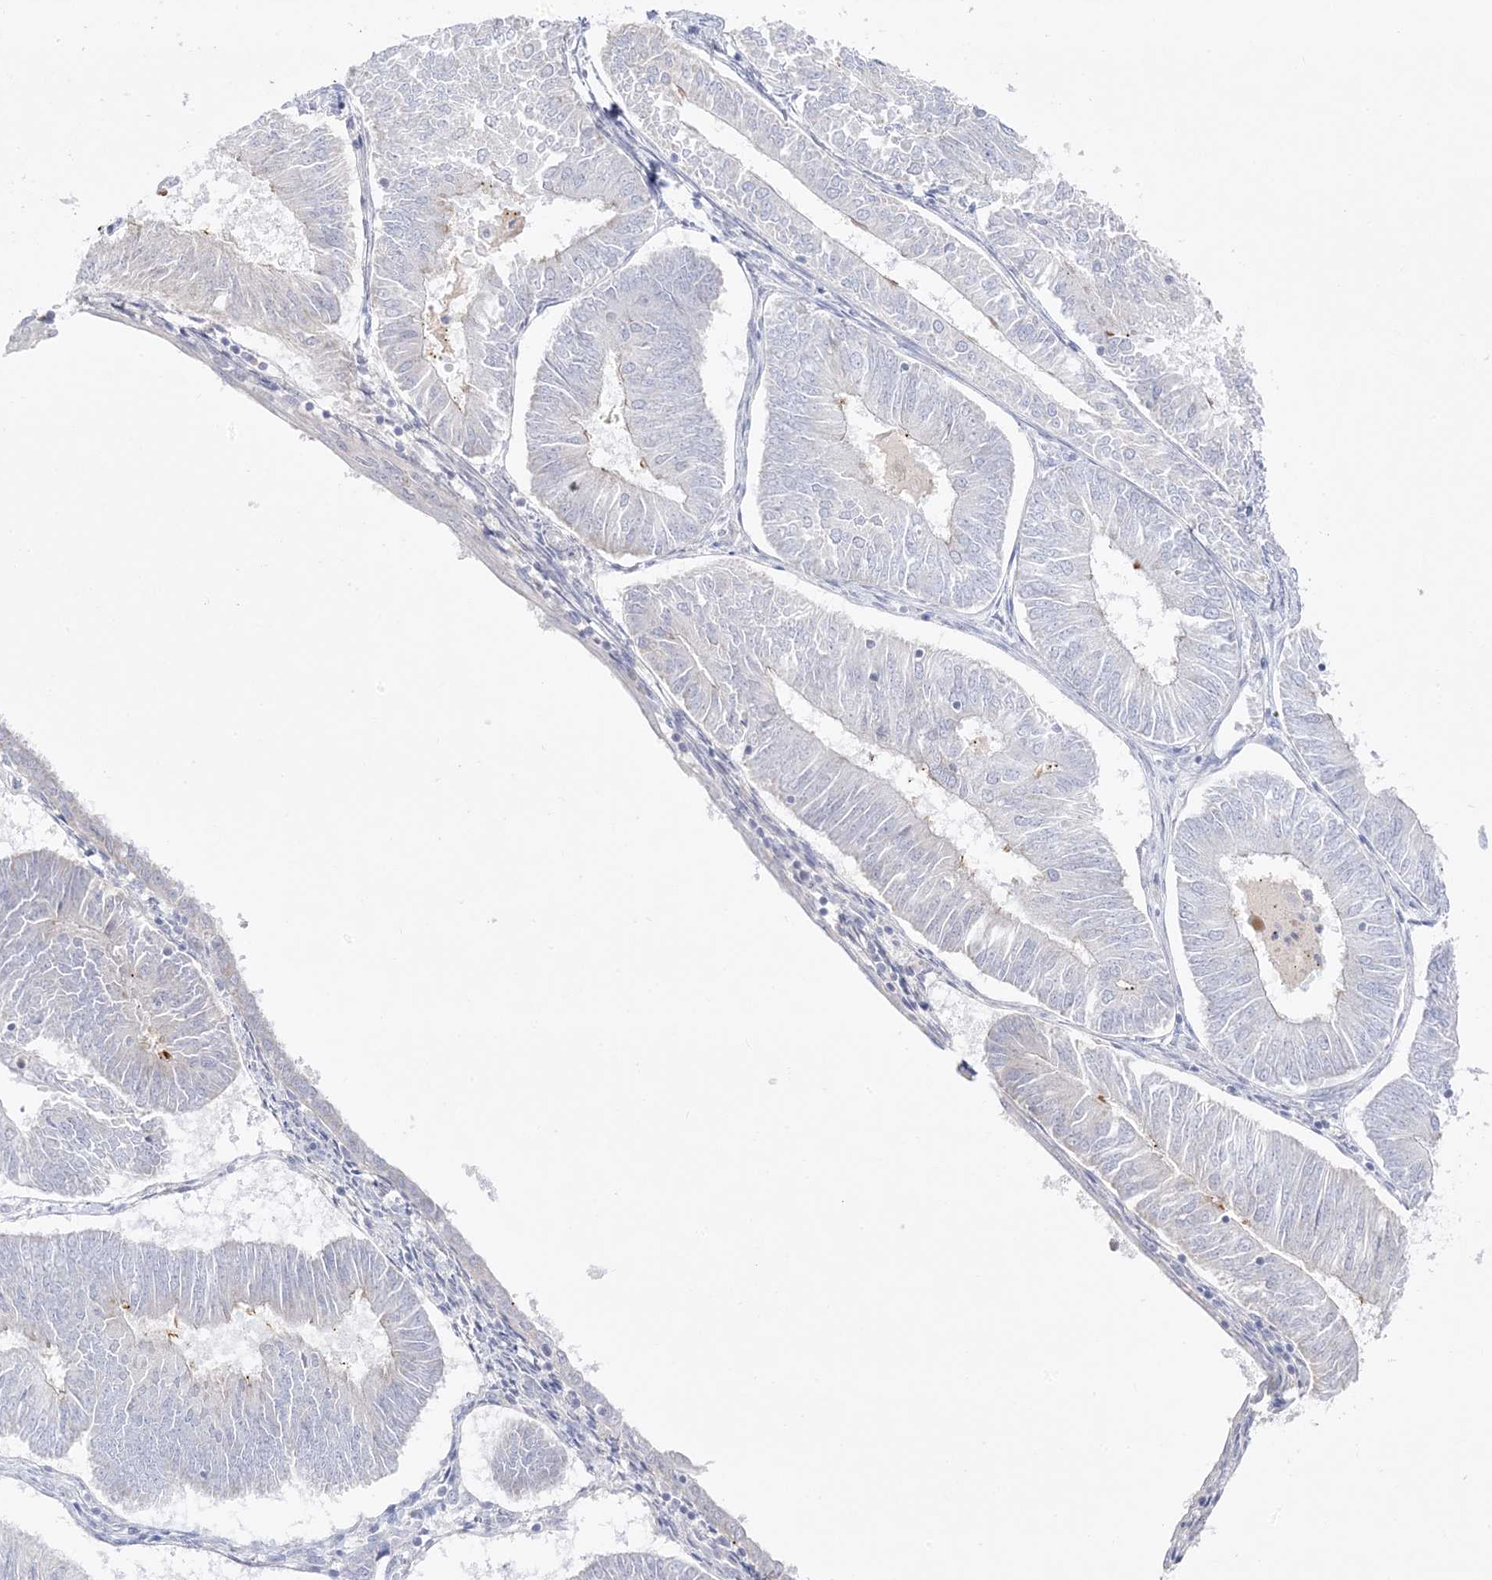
{"staining": {"intensity": "negative", "quantity": "none", "location": "none"}, "tissue": "endometrial cancer", "cell_type": "Tumor cells", "image_type": "cancer", "snomed": [{"axis": "morphology", "description": "Adenocarcinoma, NOS"}, {"axis": "topography", "description": "Endometrium"}], "caption": "Tumor cells show no significant protein expression in endometrial cancer (adenocarcinoma). (Brightfield microscopy of DAB IHC at high magnification).", "gene": "TRANK1", "patient": {"sex": "female", "age": 58}}